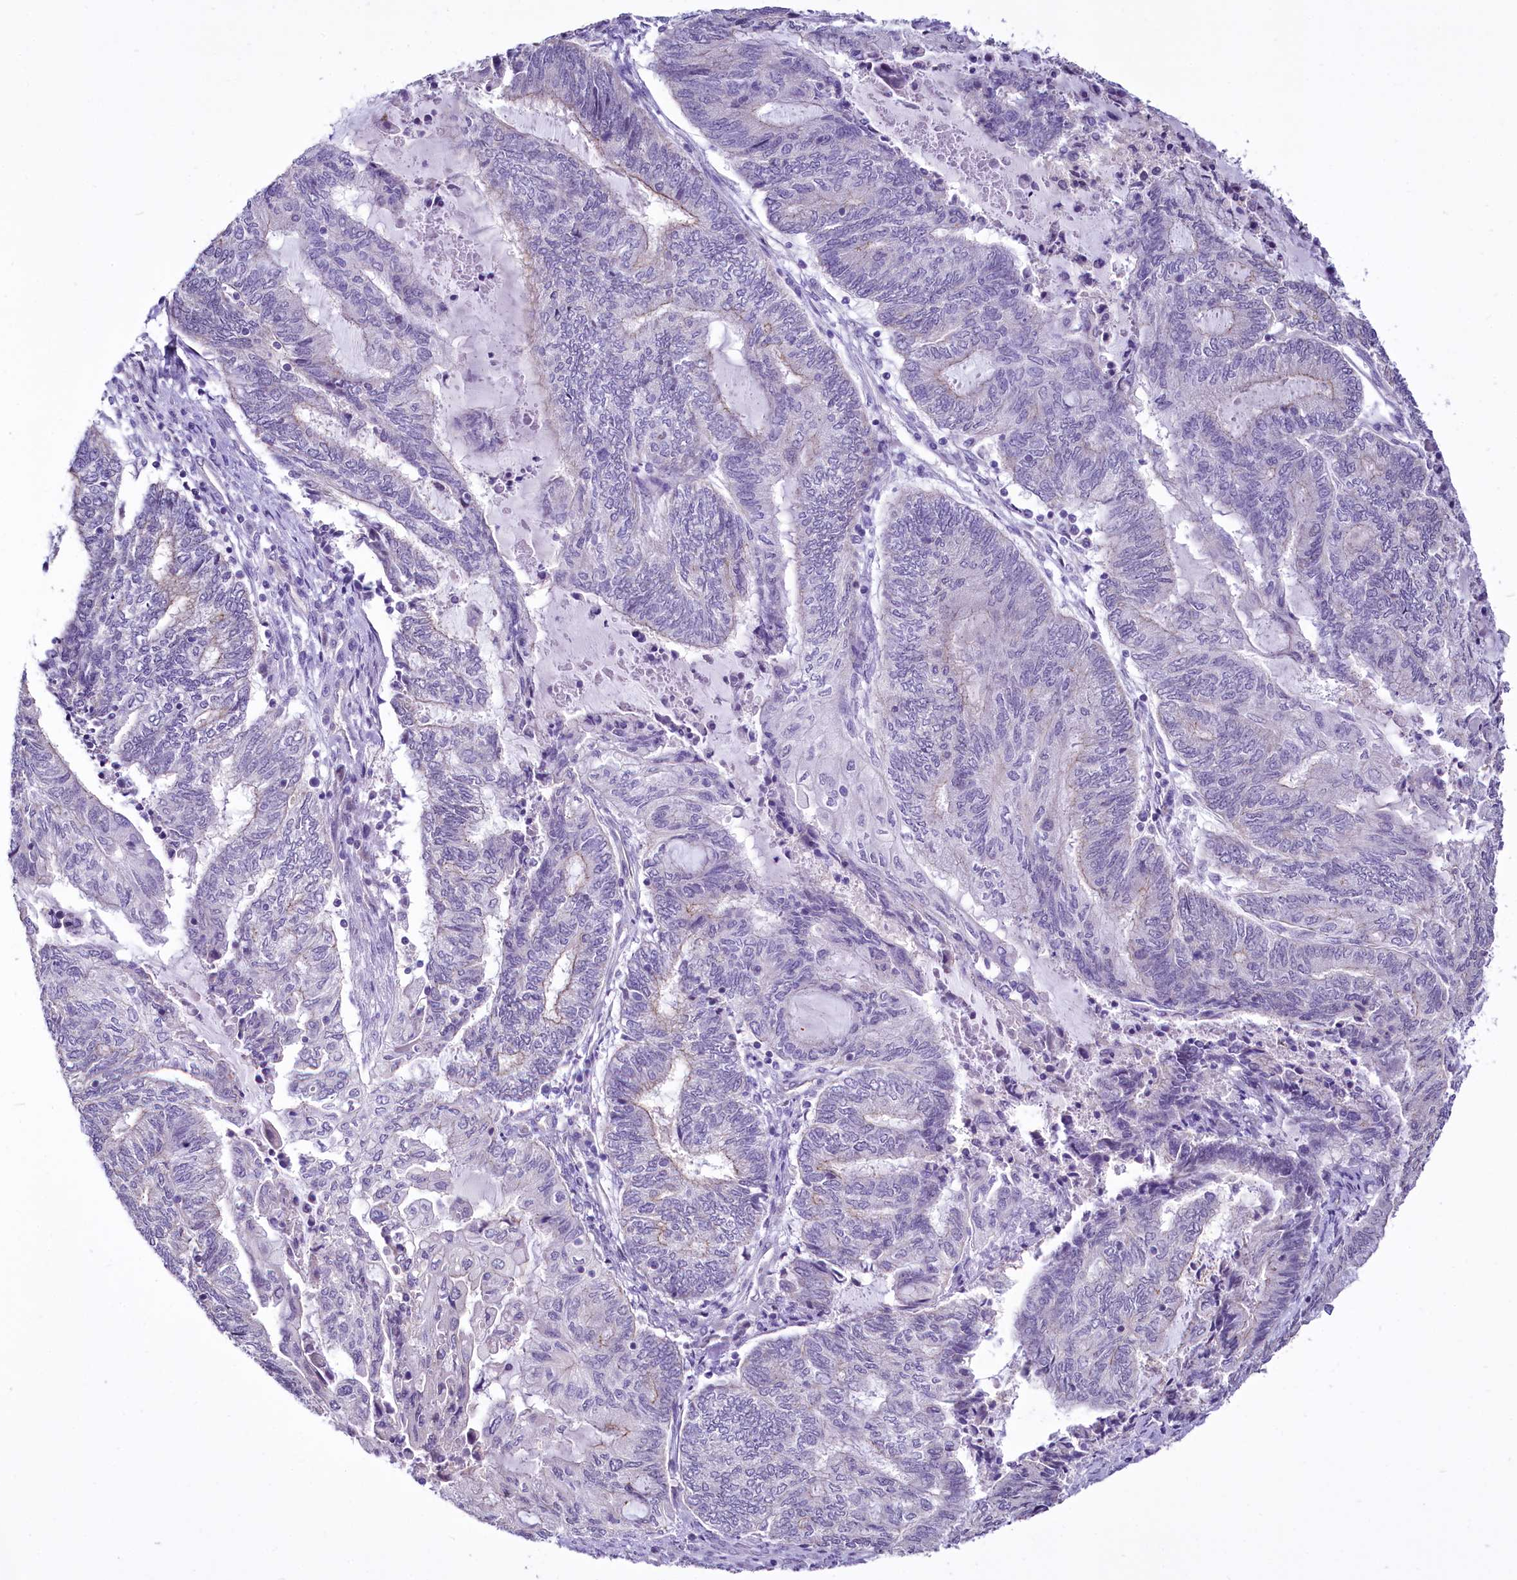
{"staining": {"intensity": "weak", "quantity": "<25%", "location": "cytoplasmic/membranous"}, "tissue": "endometrial cancer", "cell_type": "Tumor cells", "image_type": "cancer", "snomed": [{"axis": "morphology", "description": "Adenocarcinoma, NOS"}, {"axis": "topography", "description": "Uterus"}, {"axis": "topography", "description": "Endometrium"}], "caption": "High magnification brightfield microscopy of adenocarcinoma (endometrial) stained with DAB (3,3'-diaminobenzidine) (brown) and counterstained with hematoxylin (blue): tumor cells show no significant positivity.", "gene": "BANK1", "patient": {"sex": "female", "age": 70}}